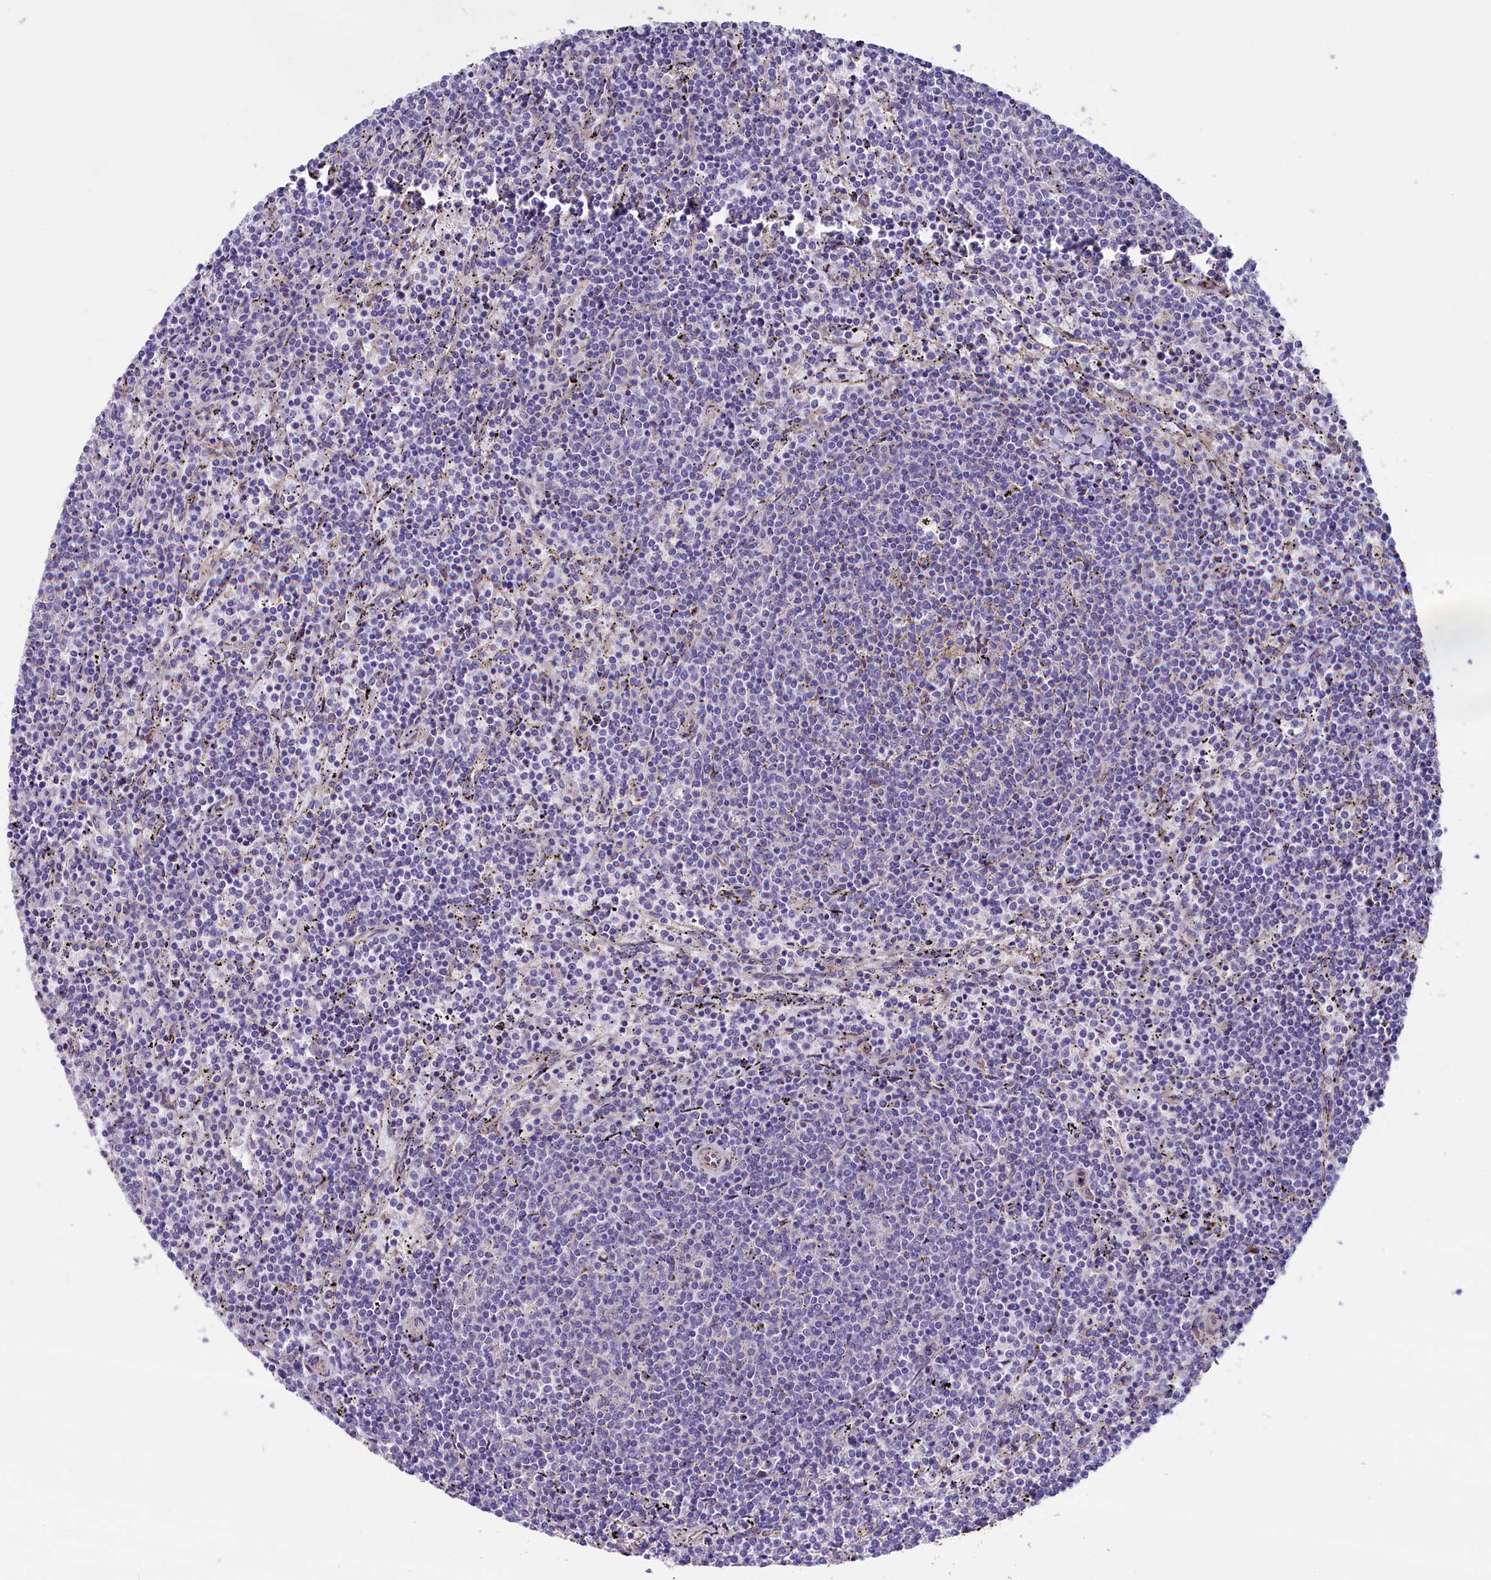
{"staining": {"intensity": "negative", "quantity": "none", "location": "none"}, "tissue": "lymphoma", "cell_type": "Tumor cells", "image_type": "cancer", "snomed": [{"axis": "morphology", "description": "Malignant lymphoma, non-Hodgkin's type, Low grade"}, {"axis": "topography", "description": "Spleen"}], "caption": "This is an IHC photomicrograph of lymphoma. There is no staining in tumor cells.", "gene": "GPR108", "patient": {"sex": "female", "age": 50}}